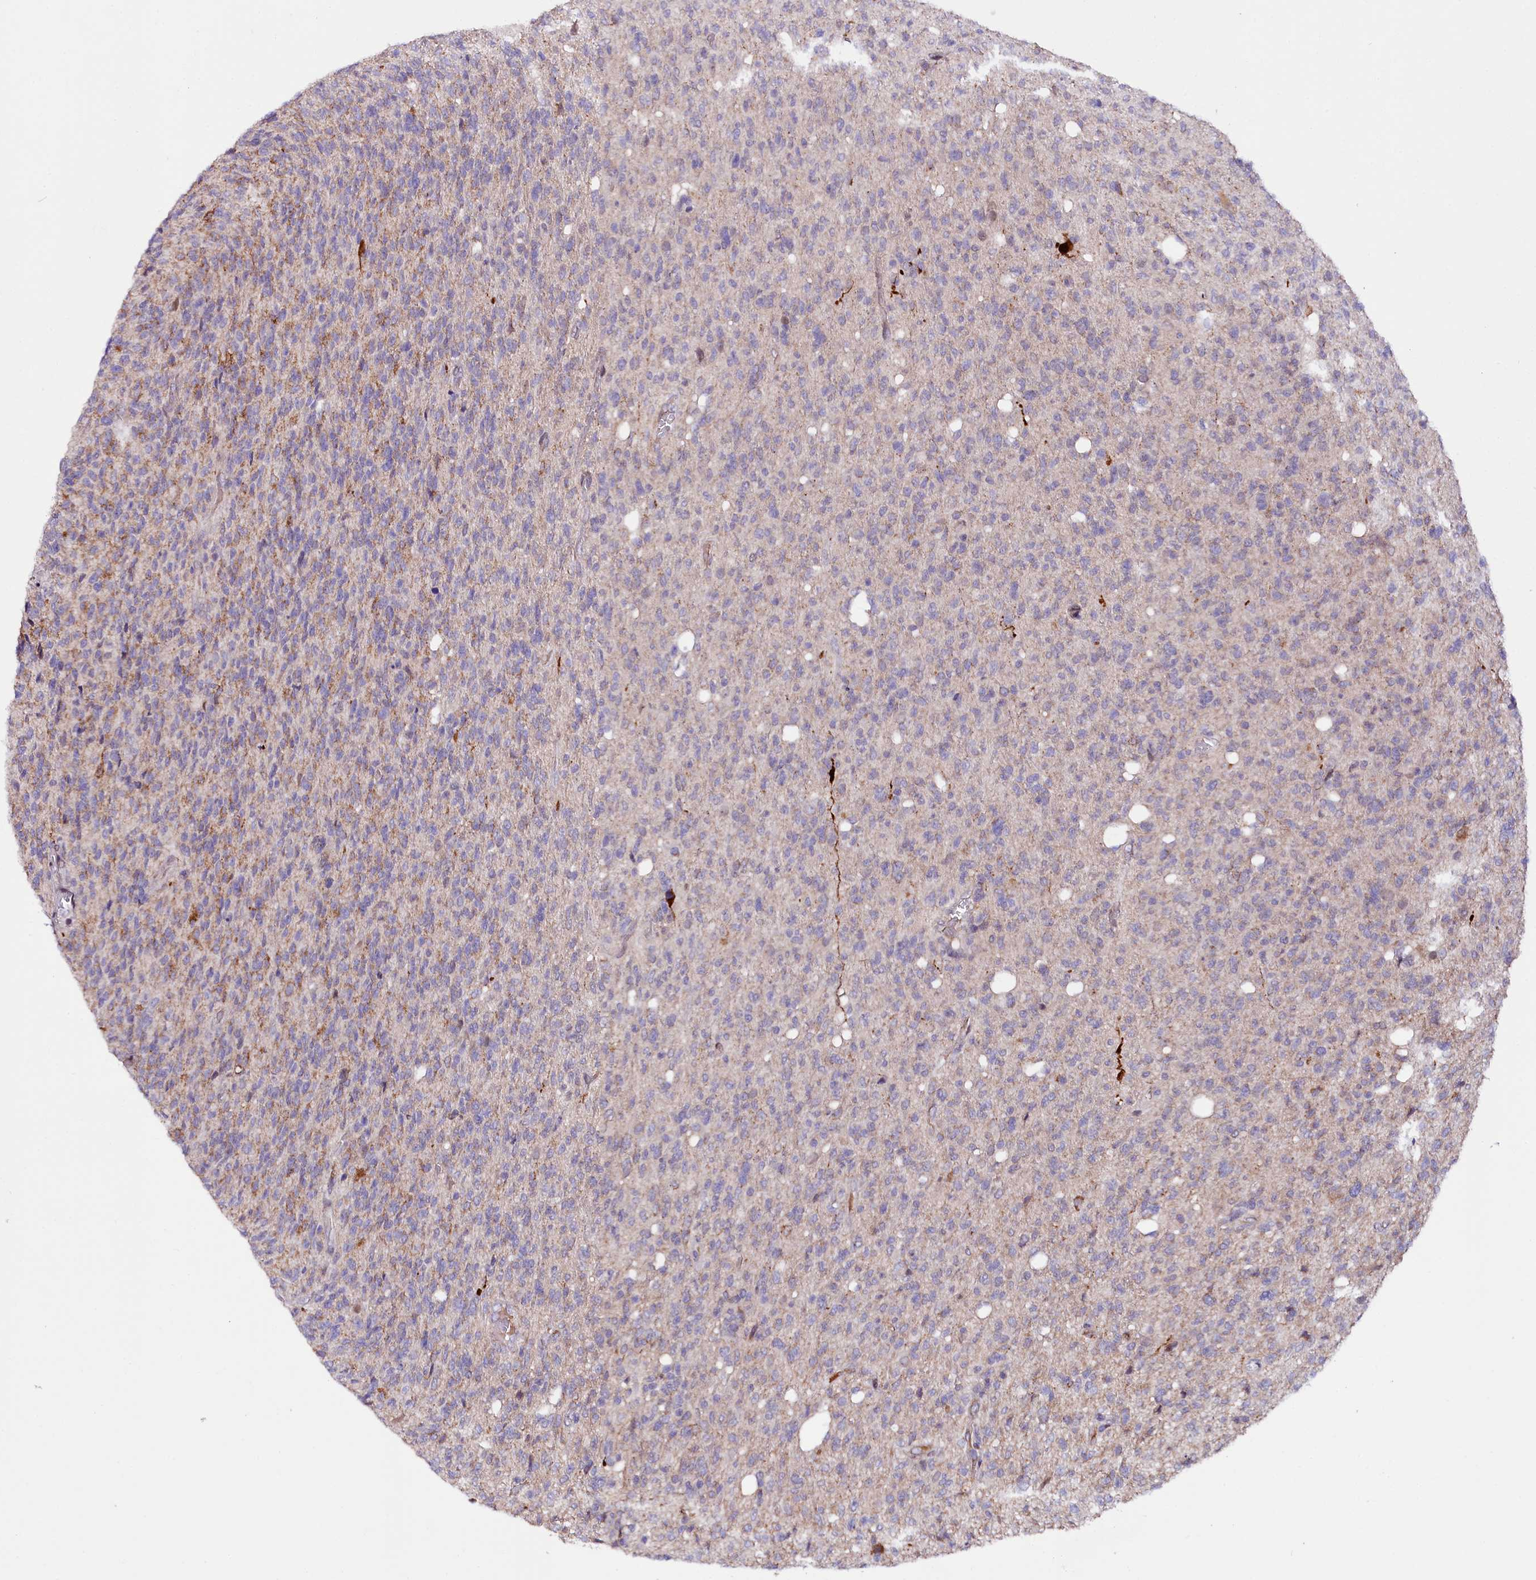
{"staining": {"intensity": "weak", "quantity": "<25%", "location": "cytoplasmic/membranous"}, "tissue": "glioma", "cell_type": "Tumor cells", "image_type": "cancer", "snomed": [{"axis": "morphology", "description": "Glioma, malignant, High grade"}, {"axis": "topography", "description": "Brain"}], "caption": "Tumor cells show no significant expression in glioma. (Brightfield microscopy of DAB (3,3'-diaminobenzidine) IHC at high magnification).", "gene": "ZNF226", "patient": {"sex": "female", "age": 57}}